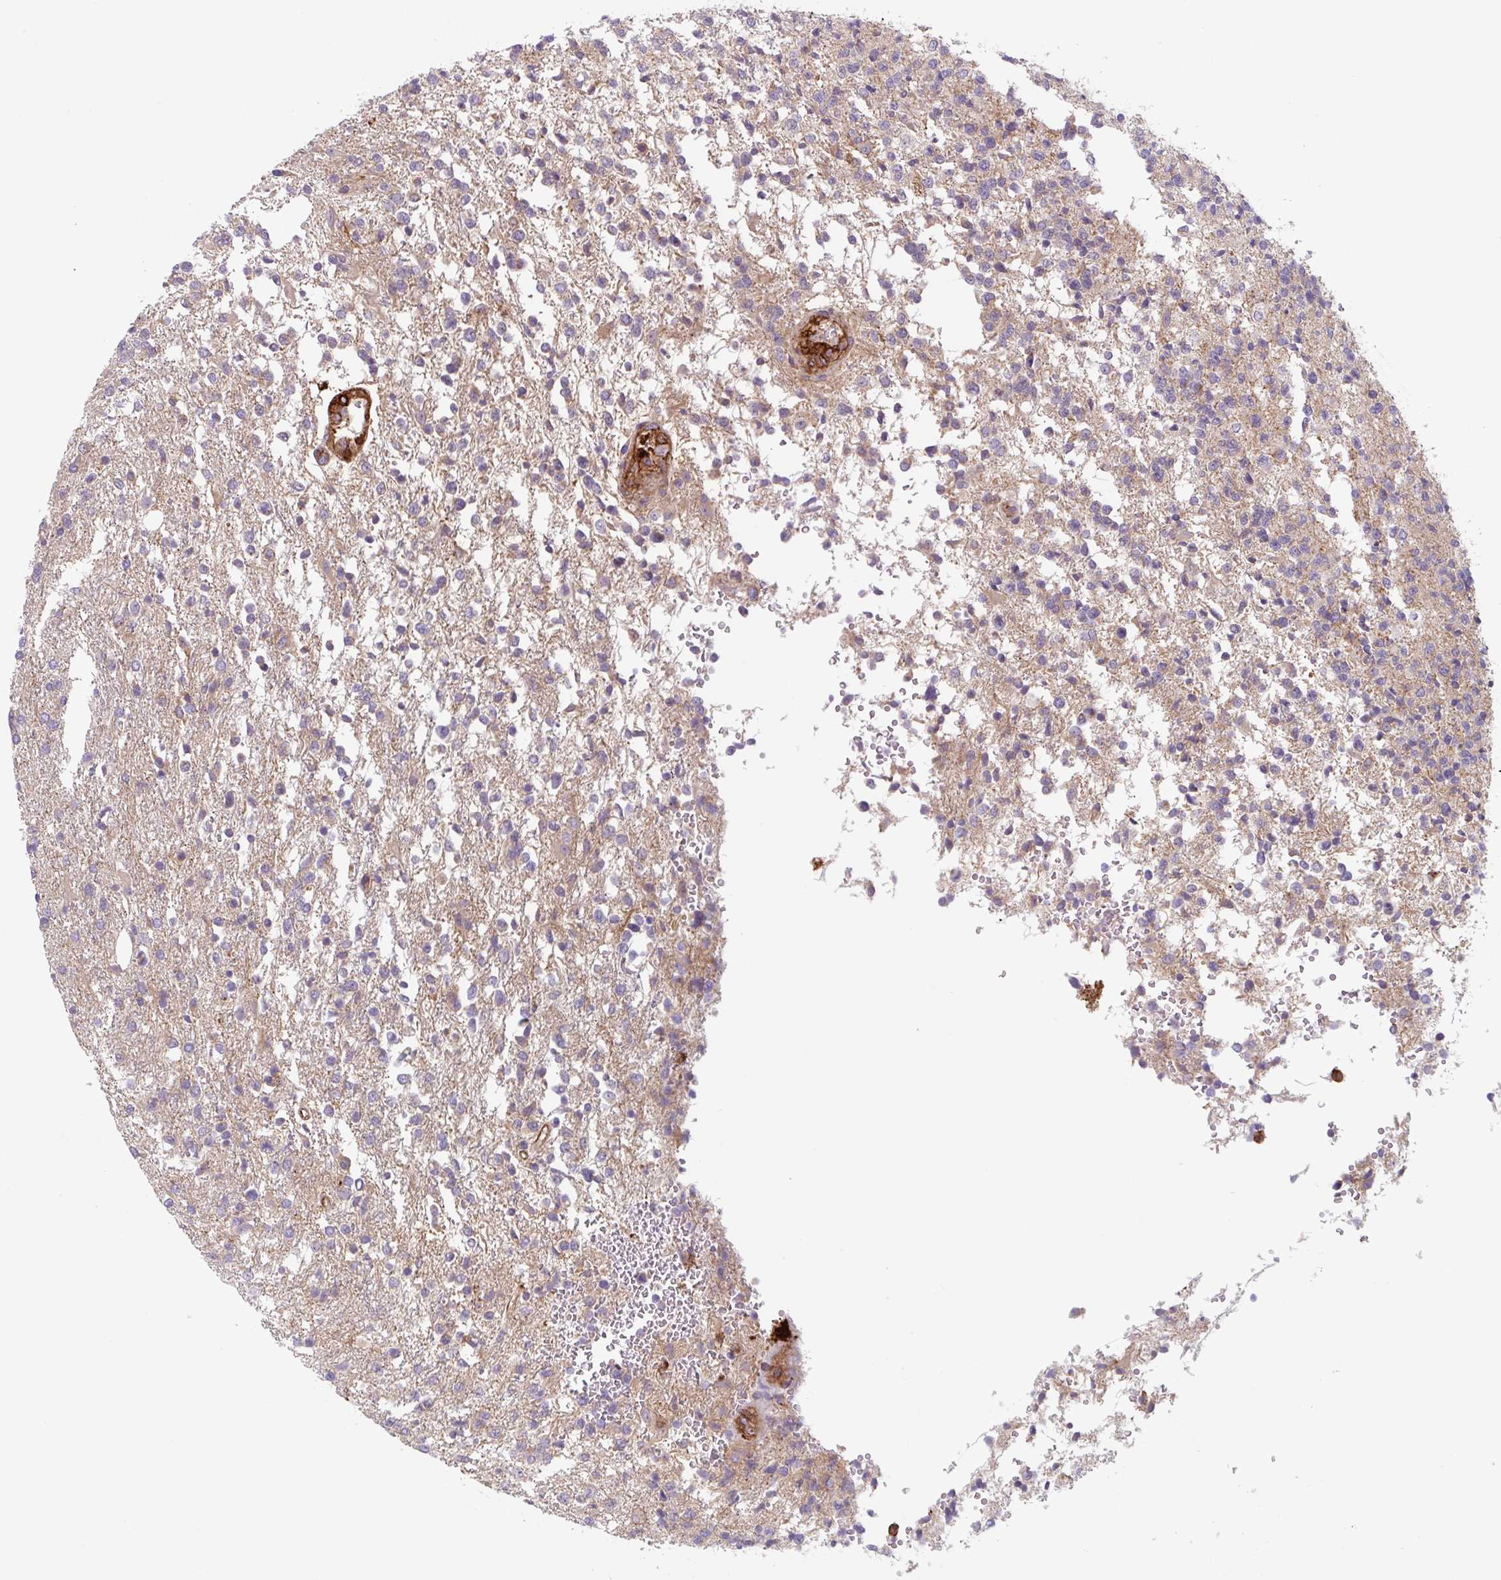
{"staining": {"intensity": "negative", "quantity": "none", "location": "none"}, "tissue": "glioma", "cell_type": "Tumor cells", "image_type": "cancer", "snomed": [{"axis": "morphology", "description": "Glioma, malignant, High grade"}, {"axis": "topography", "description": "Brain"}], "caption": "IHC histopathology image of malignant glioma (high-grade) stained for a protein (brown), which exhibits no positivity in tumor cells. (DAB IHC visualized using brightfield microscopy, high magnification).", "gene": "DHFR2", "patient": {"sex": "male", "age": 56}}